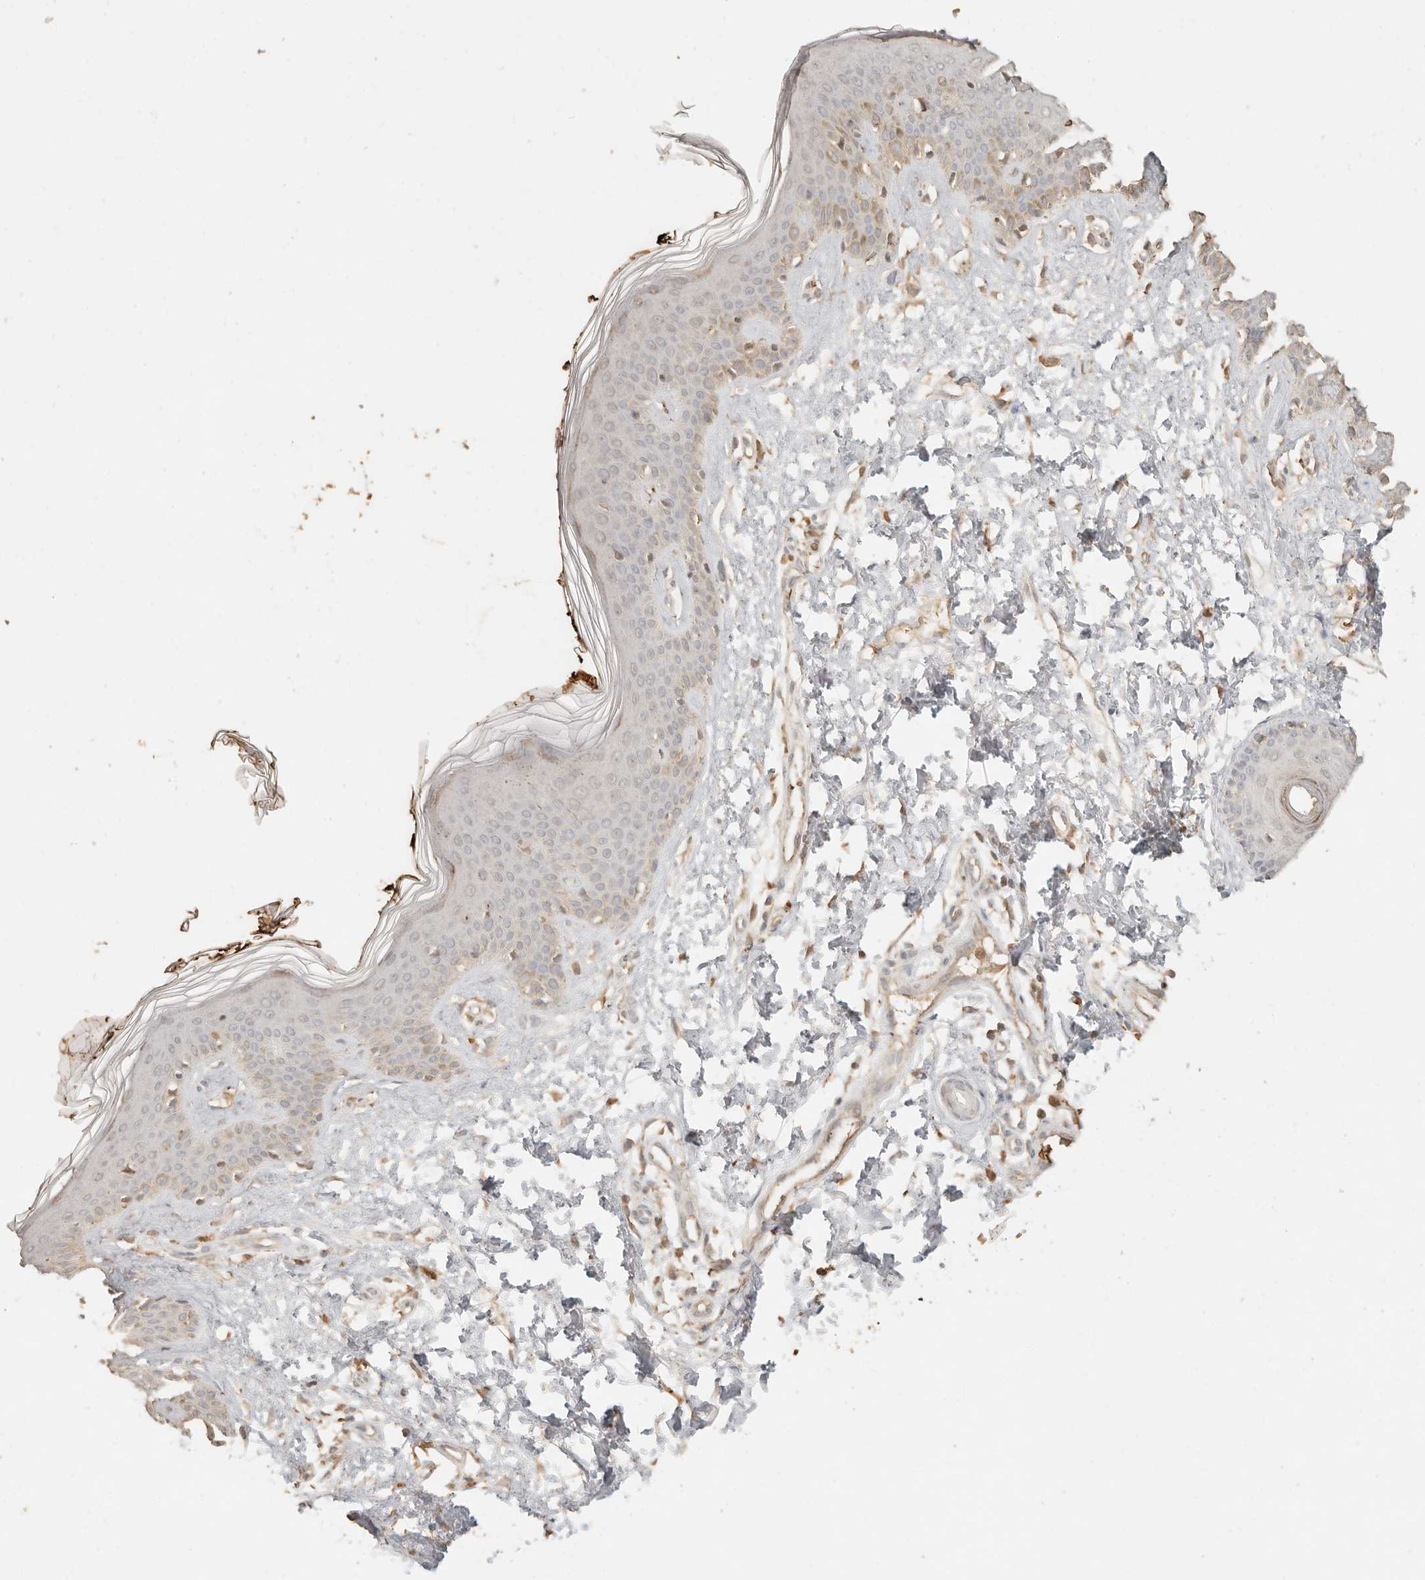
{"staining": {"intensity": "weak", "quantity": ">75%", "location": "cytoplasmic/membranous"}, "tissue": "skin", "cell_type": "Fibroblasts", "image_type": "normal", "snomed": [{"axis": "morphology", "description": "Normal tissue, NOS"}, {"axis": "topography", "description": "Skin"}], "caption": "IHC of normal human skin demonstrates low levels of weak cytoplasmic/membranous expression in about >75% of fibroblasts. (DAB IHC with brightfield microscopy, high magnification).", "gene": "INTS11", "patient": {"sex": "male", "age": 37}}